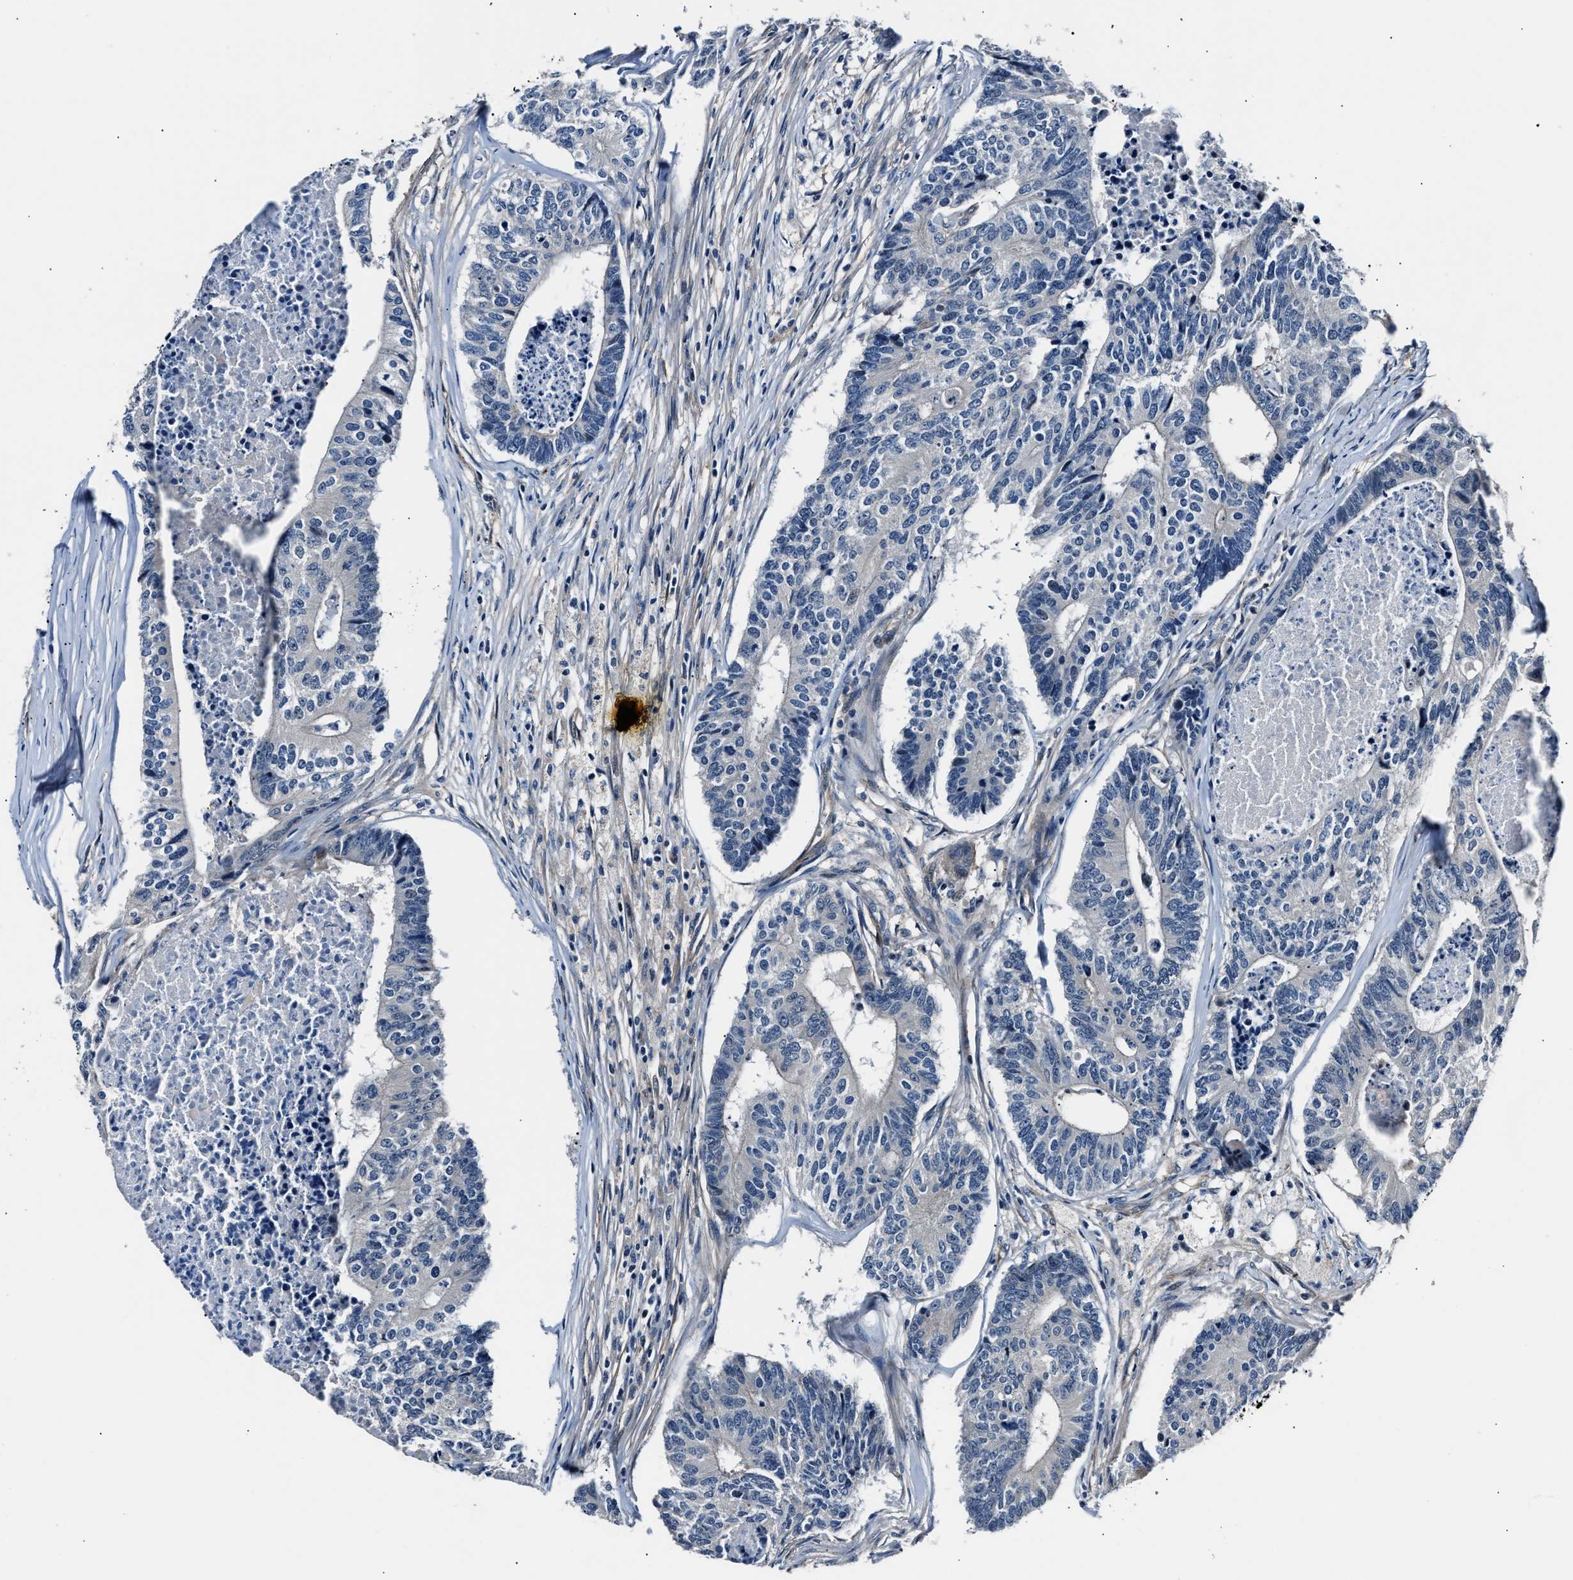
{"staining": {"intensity": "negative", "quantity": "none", "location": "none"}, "tissue": "colorectal cancer", "cell_type": "Tumor cells", "image_type": "cancer", "snomed": [{"axis": "morphology", "description": "Adenocarcinoma, NOS"}, {"axis": "topography", "description": "Colon"}], "caption": "Micrograph shows no protein staining in tumor cells of colorectal adenocarcinoma tissue. (DAB immunohistochemistry with hematoxylin counter stain).", "gene": "MPDZ", "patient": {"sex": "female", "age": 67}}